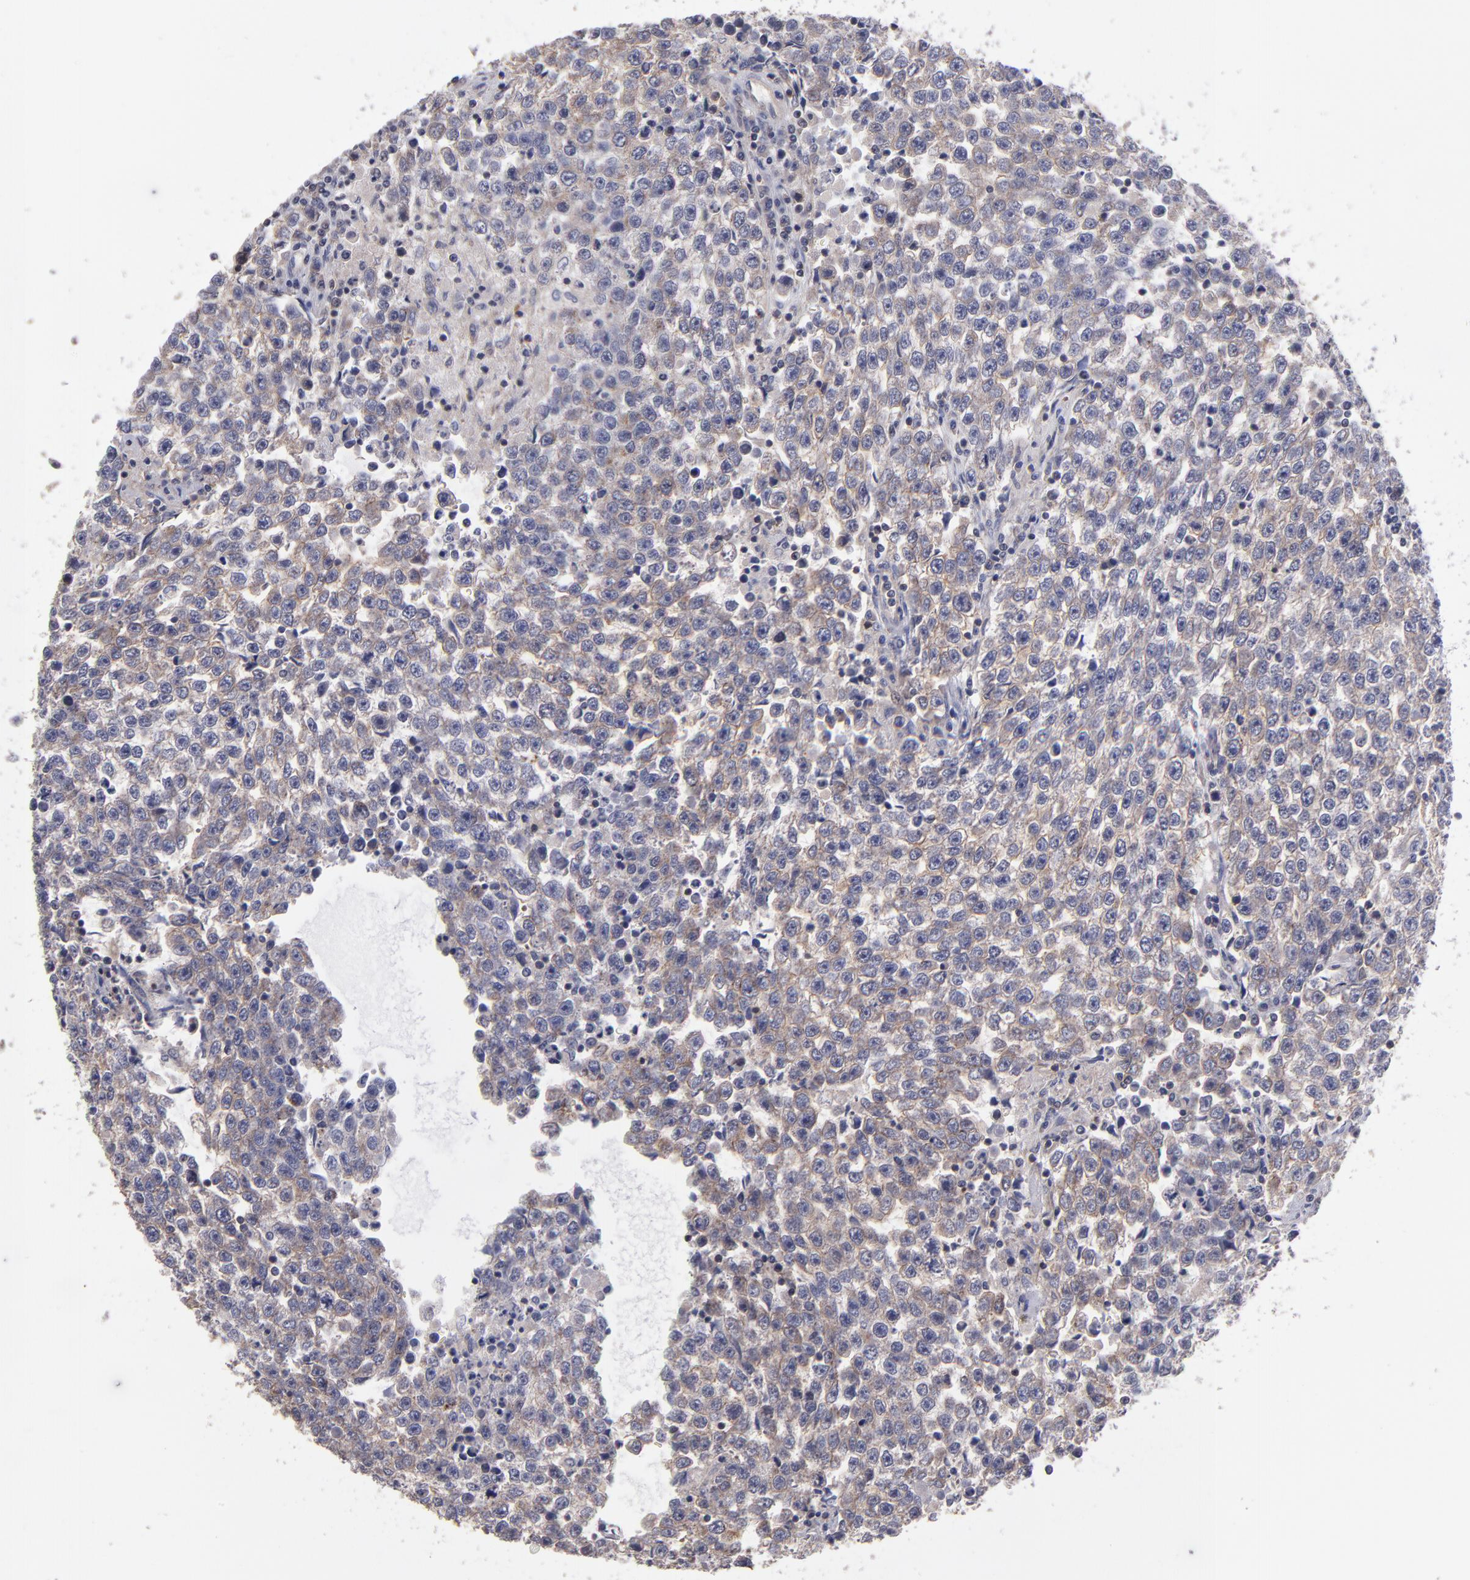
{"staining": {"intensity": "weak", "quantity": "25%-75%", "location": "cytoplasmic/membranous"}, "tissue": "testis cancer", "cell_type": "Tumor cells", "image_type": "cancer", "snomed": [{"axis": "morphology", "description": "Seminoma, NOS"}, {"axis": "topography", "description": "Testis"}], "caption": "Immunohistochemistry (IHC) image of neoplastic tissue: human seminoma (testis) stained using immunohistochemistry (IHC) displays low levels of weak protein expression localized specifically in the cytoplasmic/membranous of tumor cells, appearing as a cytoplasmic/membranous brown color.", "gene": "NF2", "patient": {"sex": "male", "age": 36}}